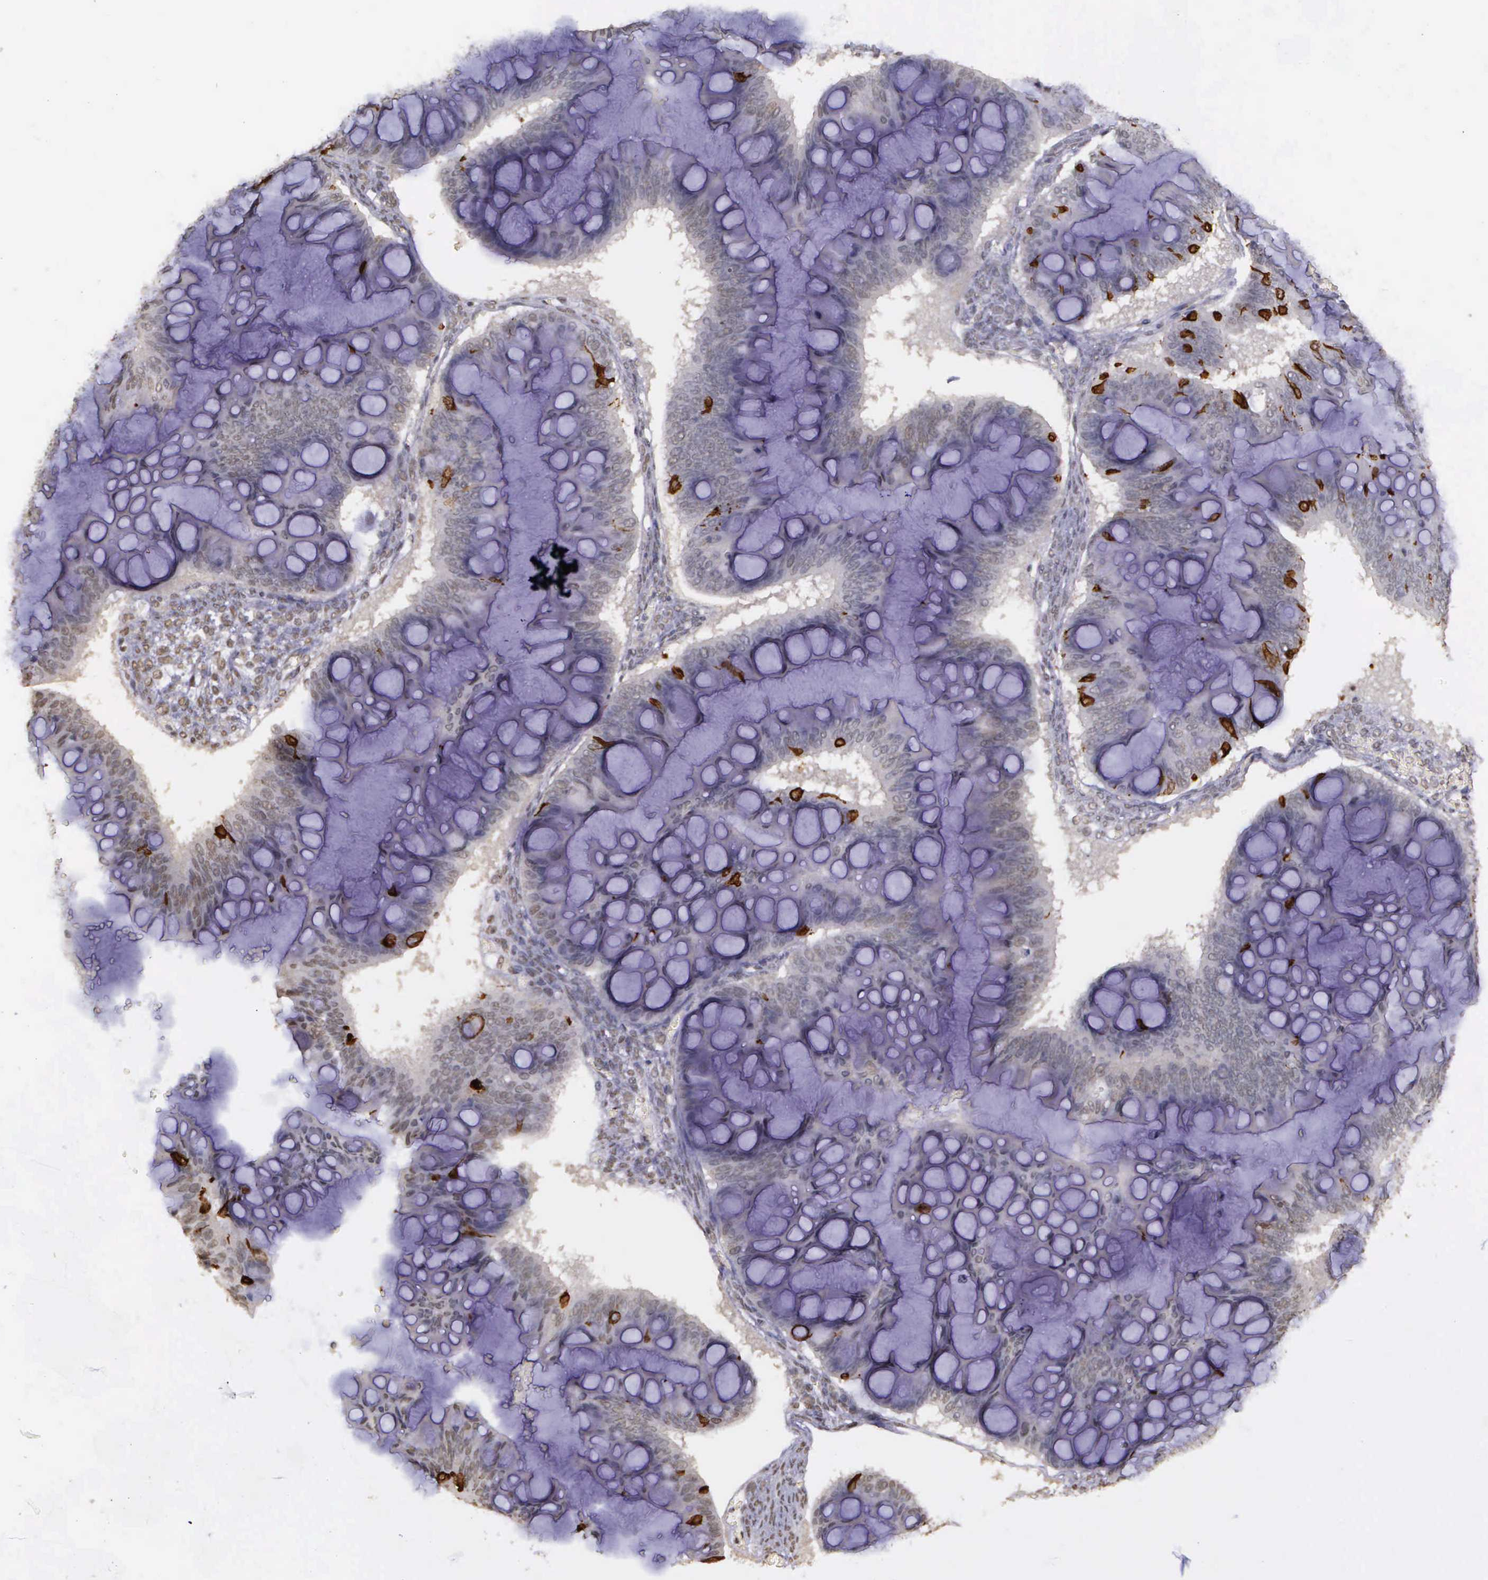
{"staining": {"intensity": "negative", "quantity": "none", "location": "none"}, "tissue": "ovarian cancer", "cell_type": "Tumor cells", "image_type": "cancer", "snomed": [{"axis": "morphology", "description": "Cystadenocarcinoma, mucinous, NOS"}, {"axis": "topography", "description": "Ovary"}], "caption": "This is an IHC histopathology image of human mucinous cystadenocarcinoma (ovarian). There is no expression in tumor cells.", "gene": "ARMCX5", "patient": {"sex": "female", "age": 73}}